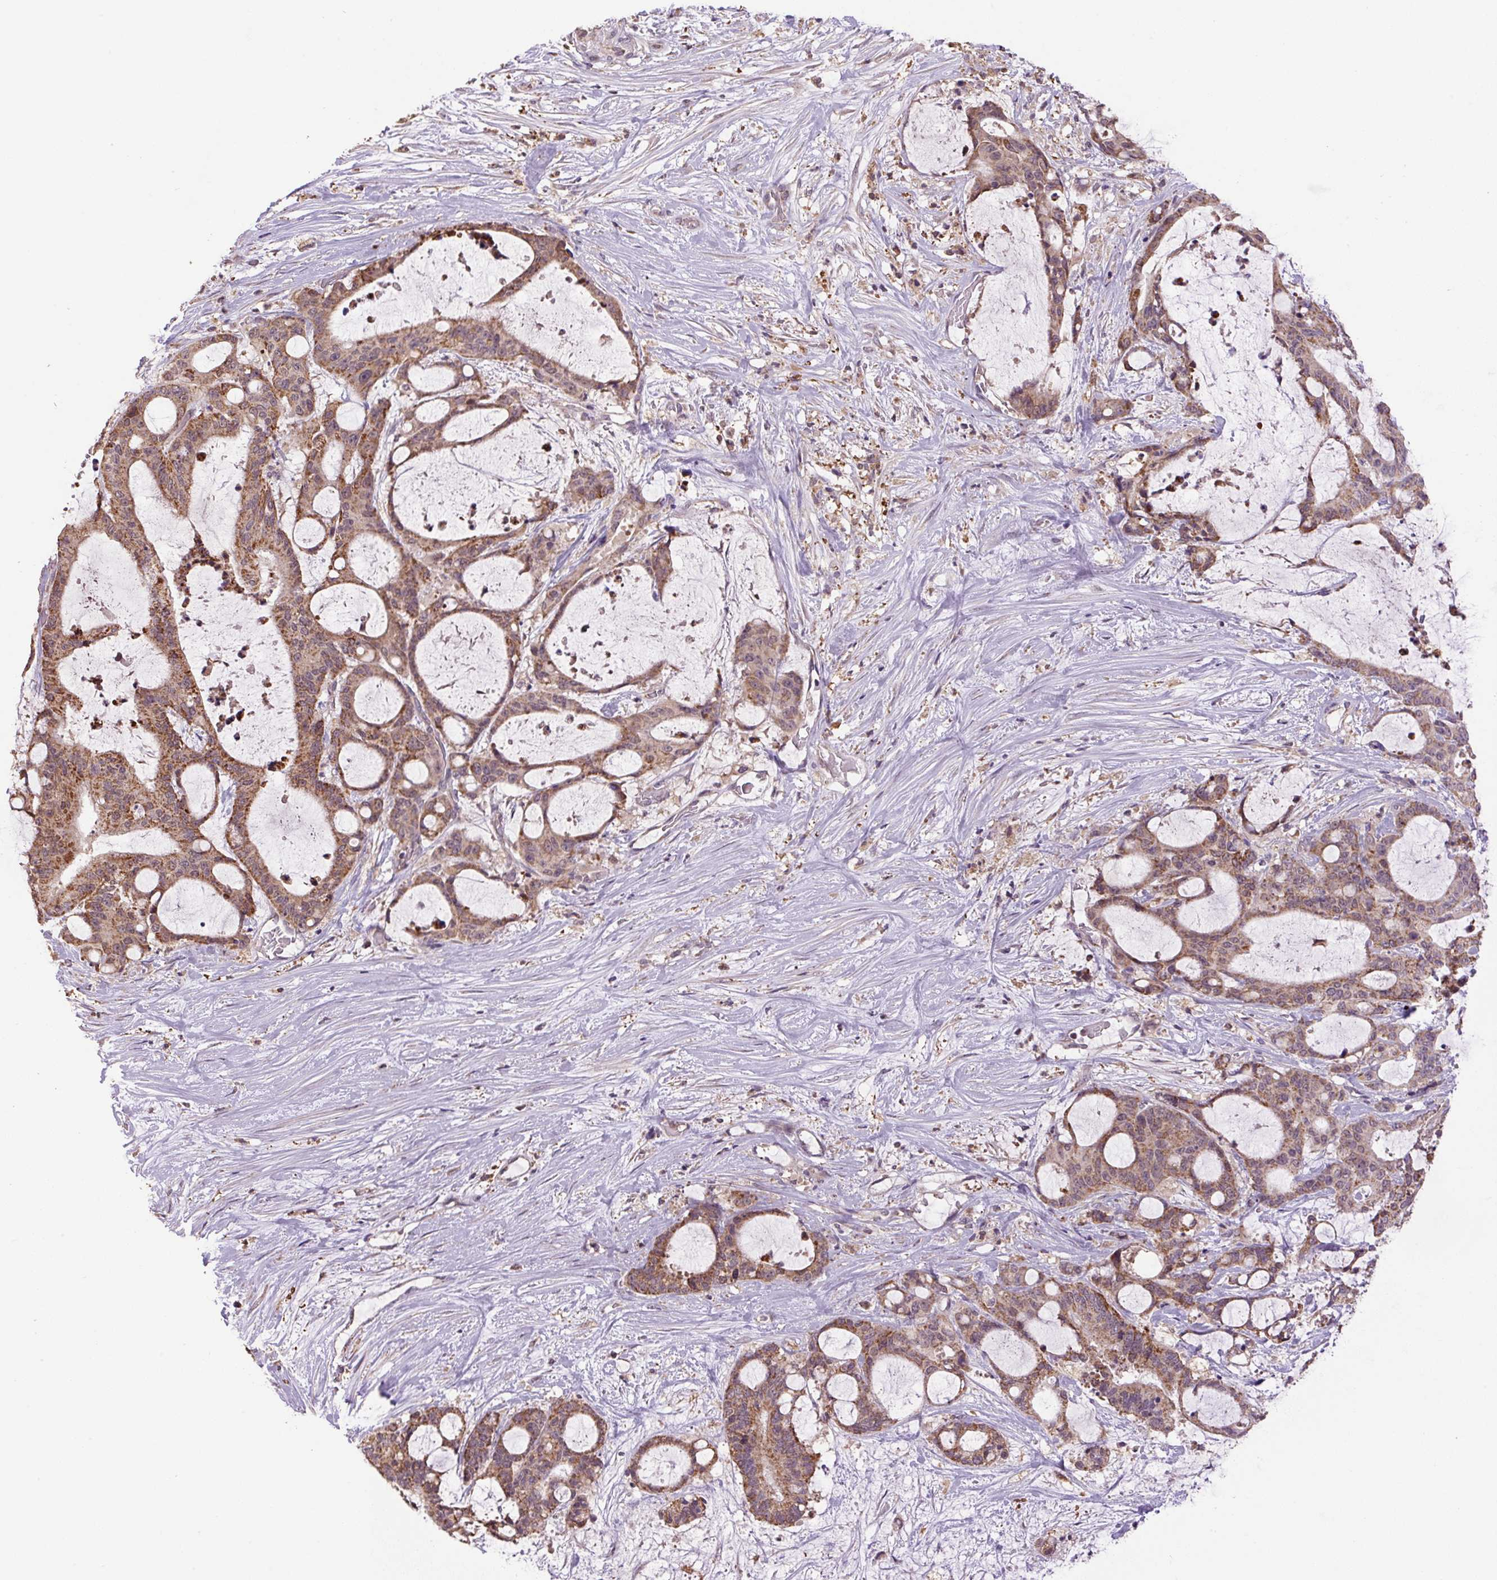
{"staining": {"intensity": "moderate", "quantity": ">75%", "location": "cytoplasmic/membranous"}, "tissue": "liver cancer", "cell_type": "Tumor cells", "image_type": "cancer", "snomed": [{"axis": "morphology", "description": "Normal tissue, NOS"}, {"axis": "morphology", "description": "Cholangiocarcinoma"}, {"axis": "topography", "description": "Liver"}, {"axis": "topography", "description": "Peripheral nerve tissue"}], "caption": "Liver cancer stained with DAB (3,3'-diaminobenzidine) IHC reveals medium levels of moderate cytoplasmic/membranous expression in approximately >75% of tumor cells. (IHC, brightfield microscopy, high magnification).", "gene": "SGF29", "patient": {"sex": "female", "age": 73}}